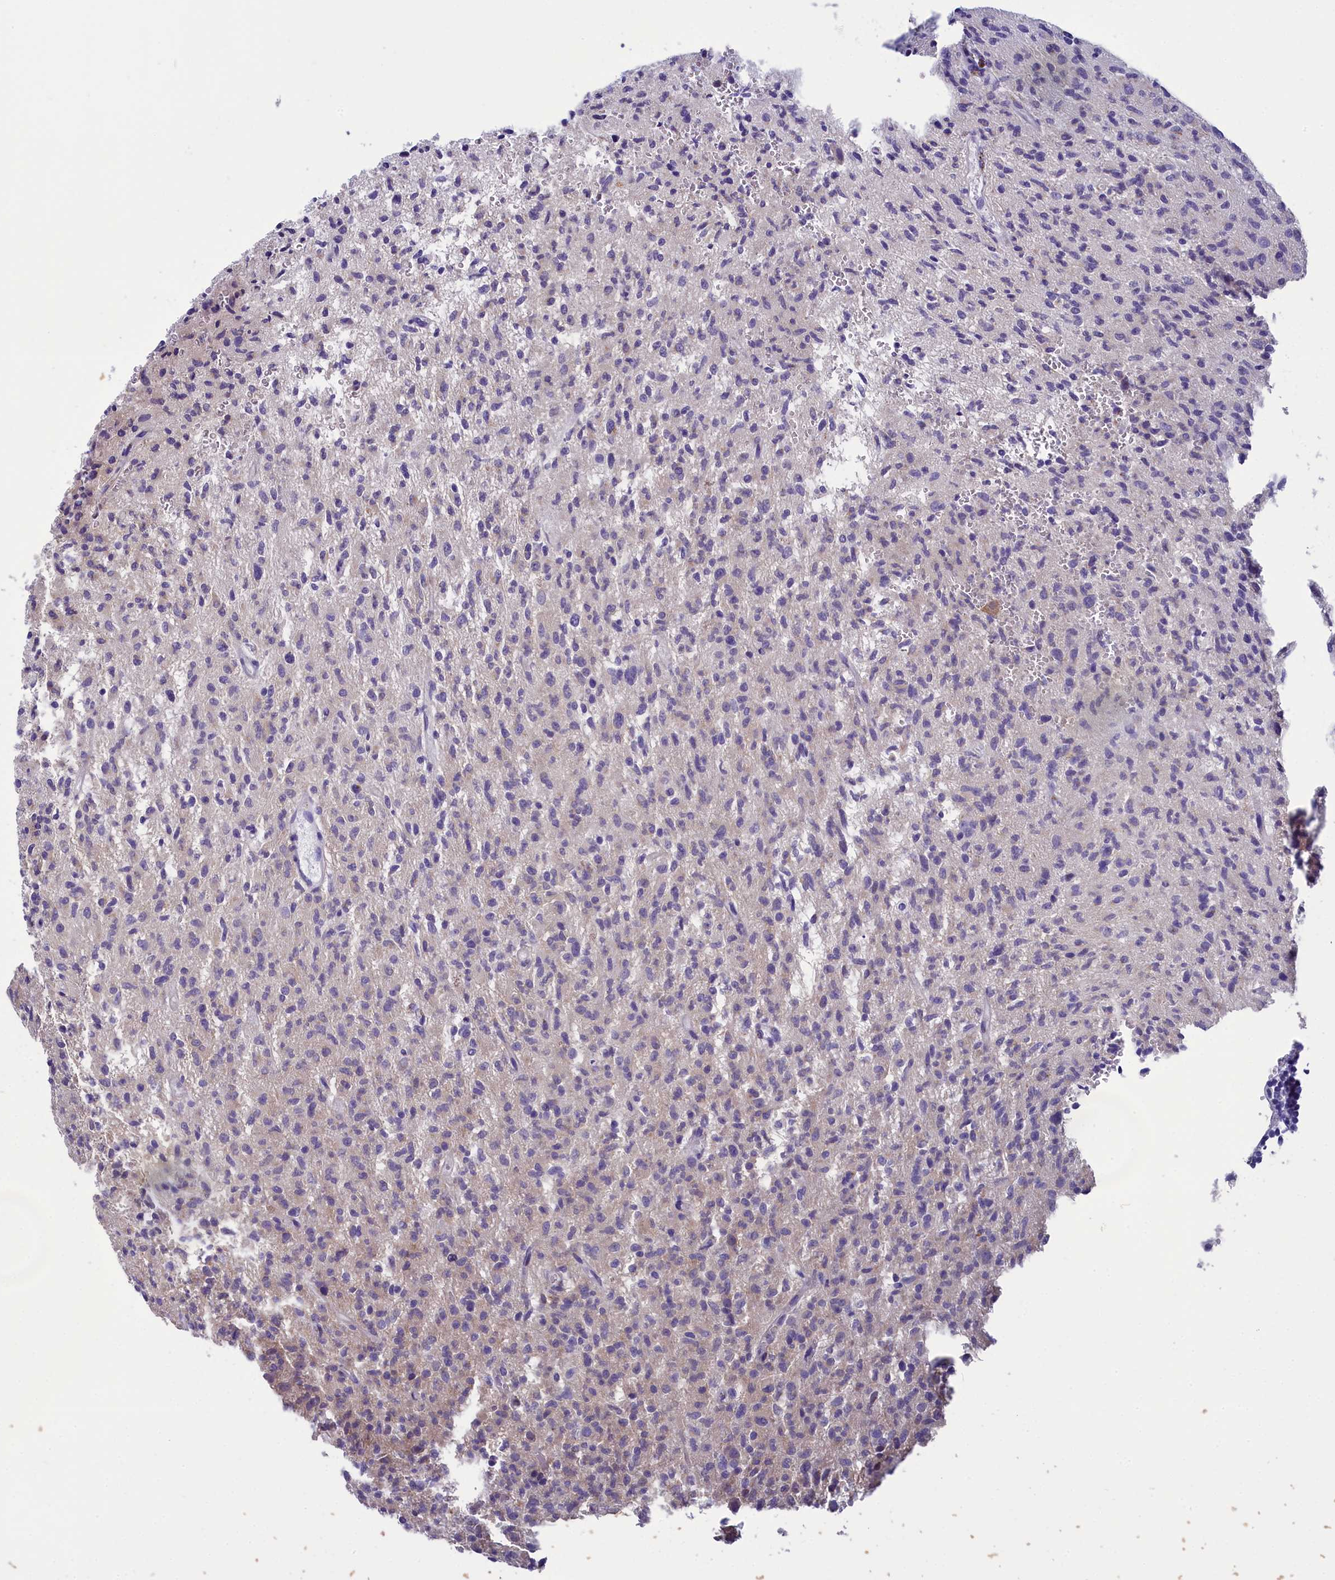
{"staining": {"intensity": "weak", "quantity": "<25%", "location": "cytoplasmic/membranous"}, "tissue": "glioma", "cell_type": "Tumor cells", "image_type": "cancer", "snomed": [{"axis": "morphology", "description": "Glioma, malignant, High grade"}, {"axis": "topography", "description": "Brain"}], "caption": "Glioma stained for a protein using IHC shows no positivity tumor cells.", "gene": "ABCC8", "patient": {"sex": "female", "age": 57}}